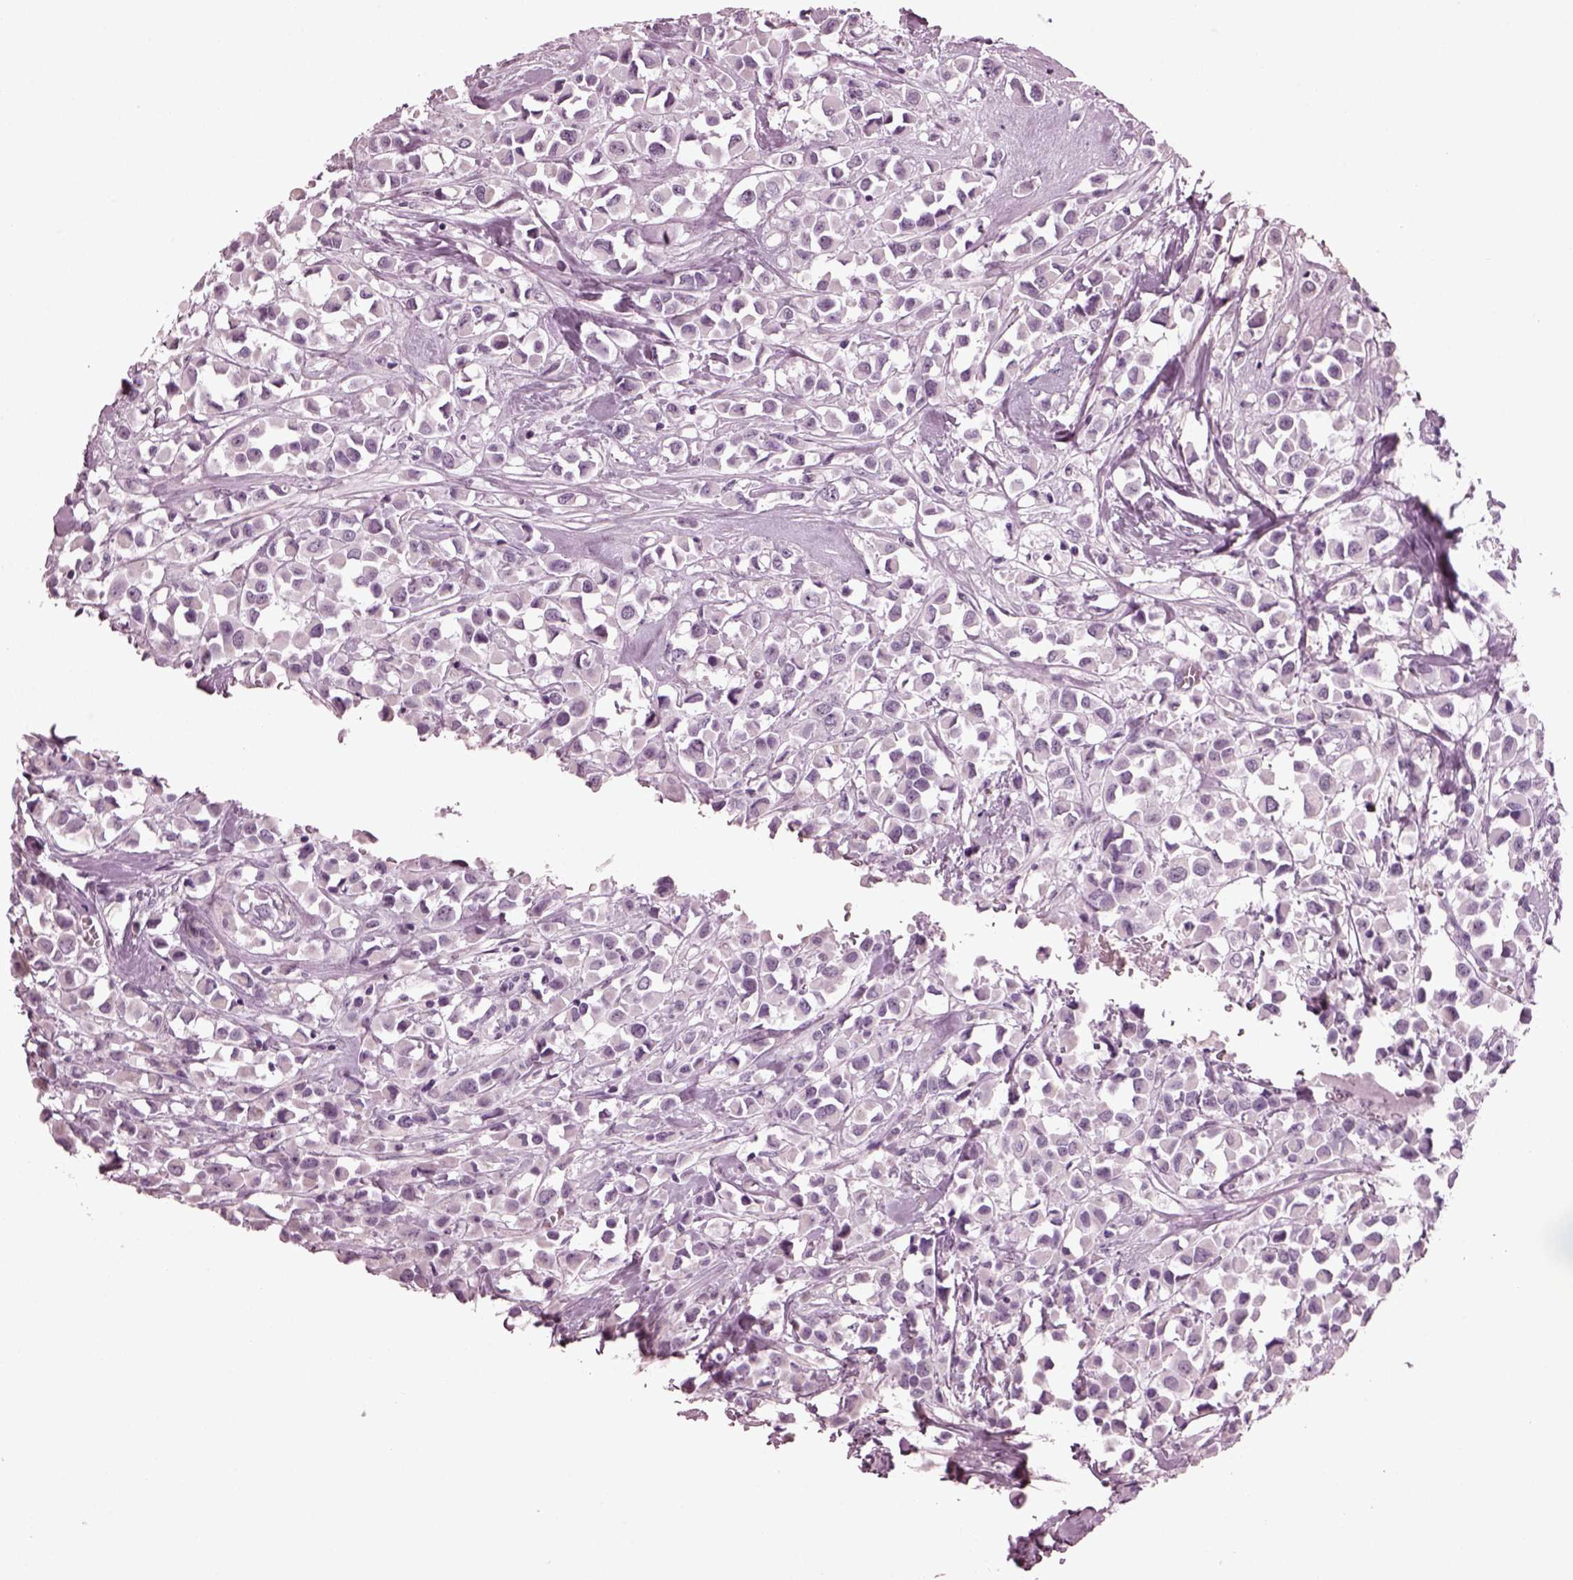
{"staining": {"intensity": "negative", "quantity": "none", "location": "none"}, "tissue": "breast cancer", "cell_type": "Tumor cells", "image_type": "cancer", "snomed": [{"axis": "morphology", "description": "Duct carcinoma"}, {"axis": "topography", "description": "Breast"}], "caption": "A high-resolution micrograph shows IHC staining of breast cancer (infiltrating ductal carcinoma), which exhibits no significant expression in tumor cells. Nuclei are stained in blue.", "gene": "SLC6A17", "patient": {"sex": "female", "age": 61}}